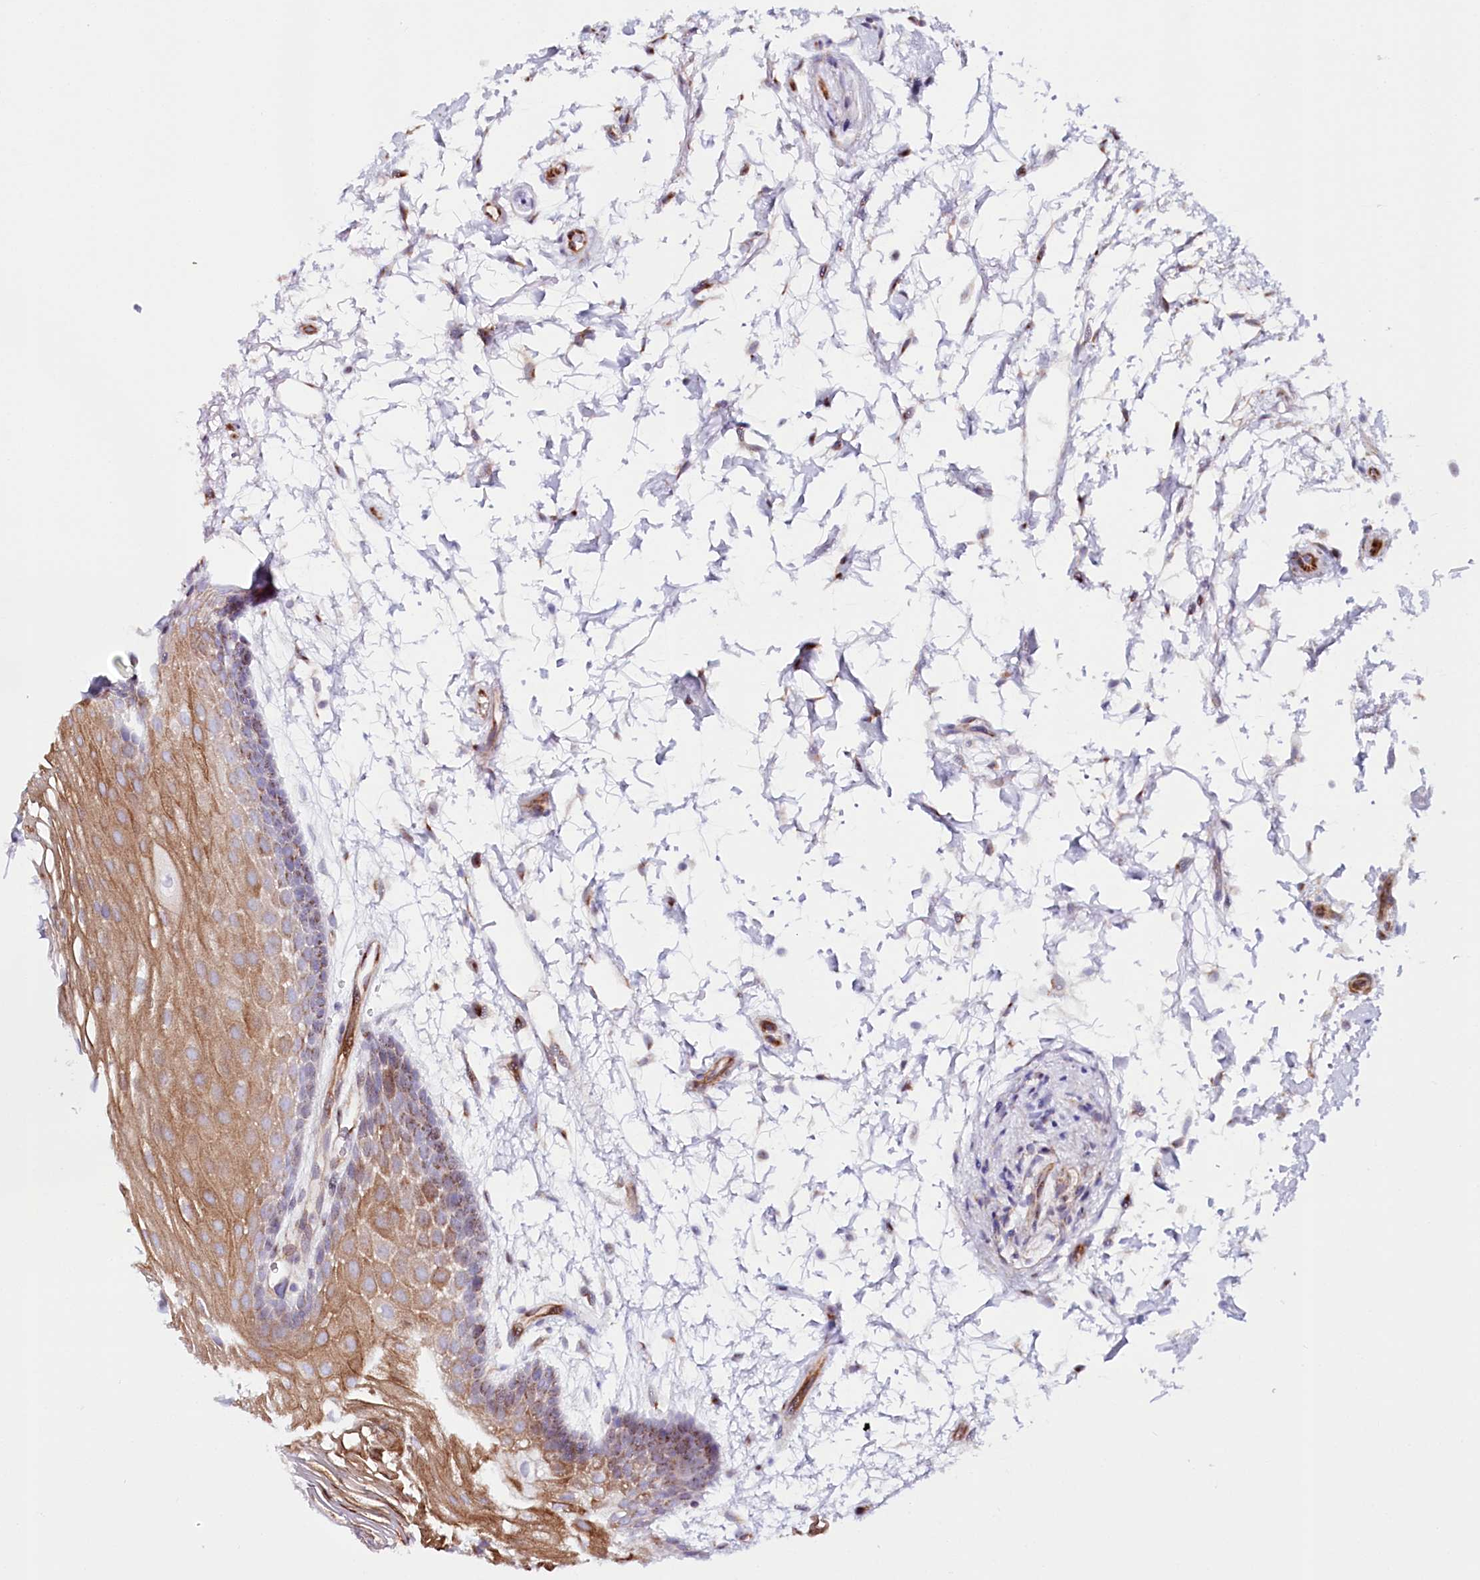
{"staining": {"intensity": "moderate", "quantity": ">75%", "location": "cytoplasmic/membranous"}, "tissue": "oral mucosa", "cell_type": "Squamous epithelial cells", "image_type": "normal", "snomed": [{"axis": "morphology", "description": "Normal tissue, NOS"}, {"axis": "topography", "description": "Skeletal muscle"}, {"axis": "topography", "description": "Oral tissue"}, {"axis": "topography", "description": "Peripheral nerve tissue"}], "caption": "Normal oral mucosa was stained to show a protein in brown. There is medium levels of moderate cytoplasmic/membranous positivity in about >75% of squamous epithelial cells. The staining was performed using DAB (3,3'-diaminobenzidine), with brown indicating positive protein expression. Nuclei are stained blue with hematoxylin.", "gene": "ABRAXAS2", "patient": {"sex": "female", "age": 84}}